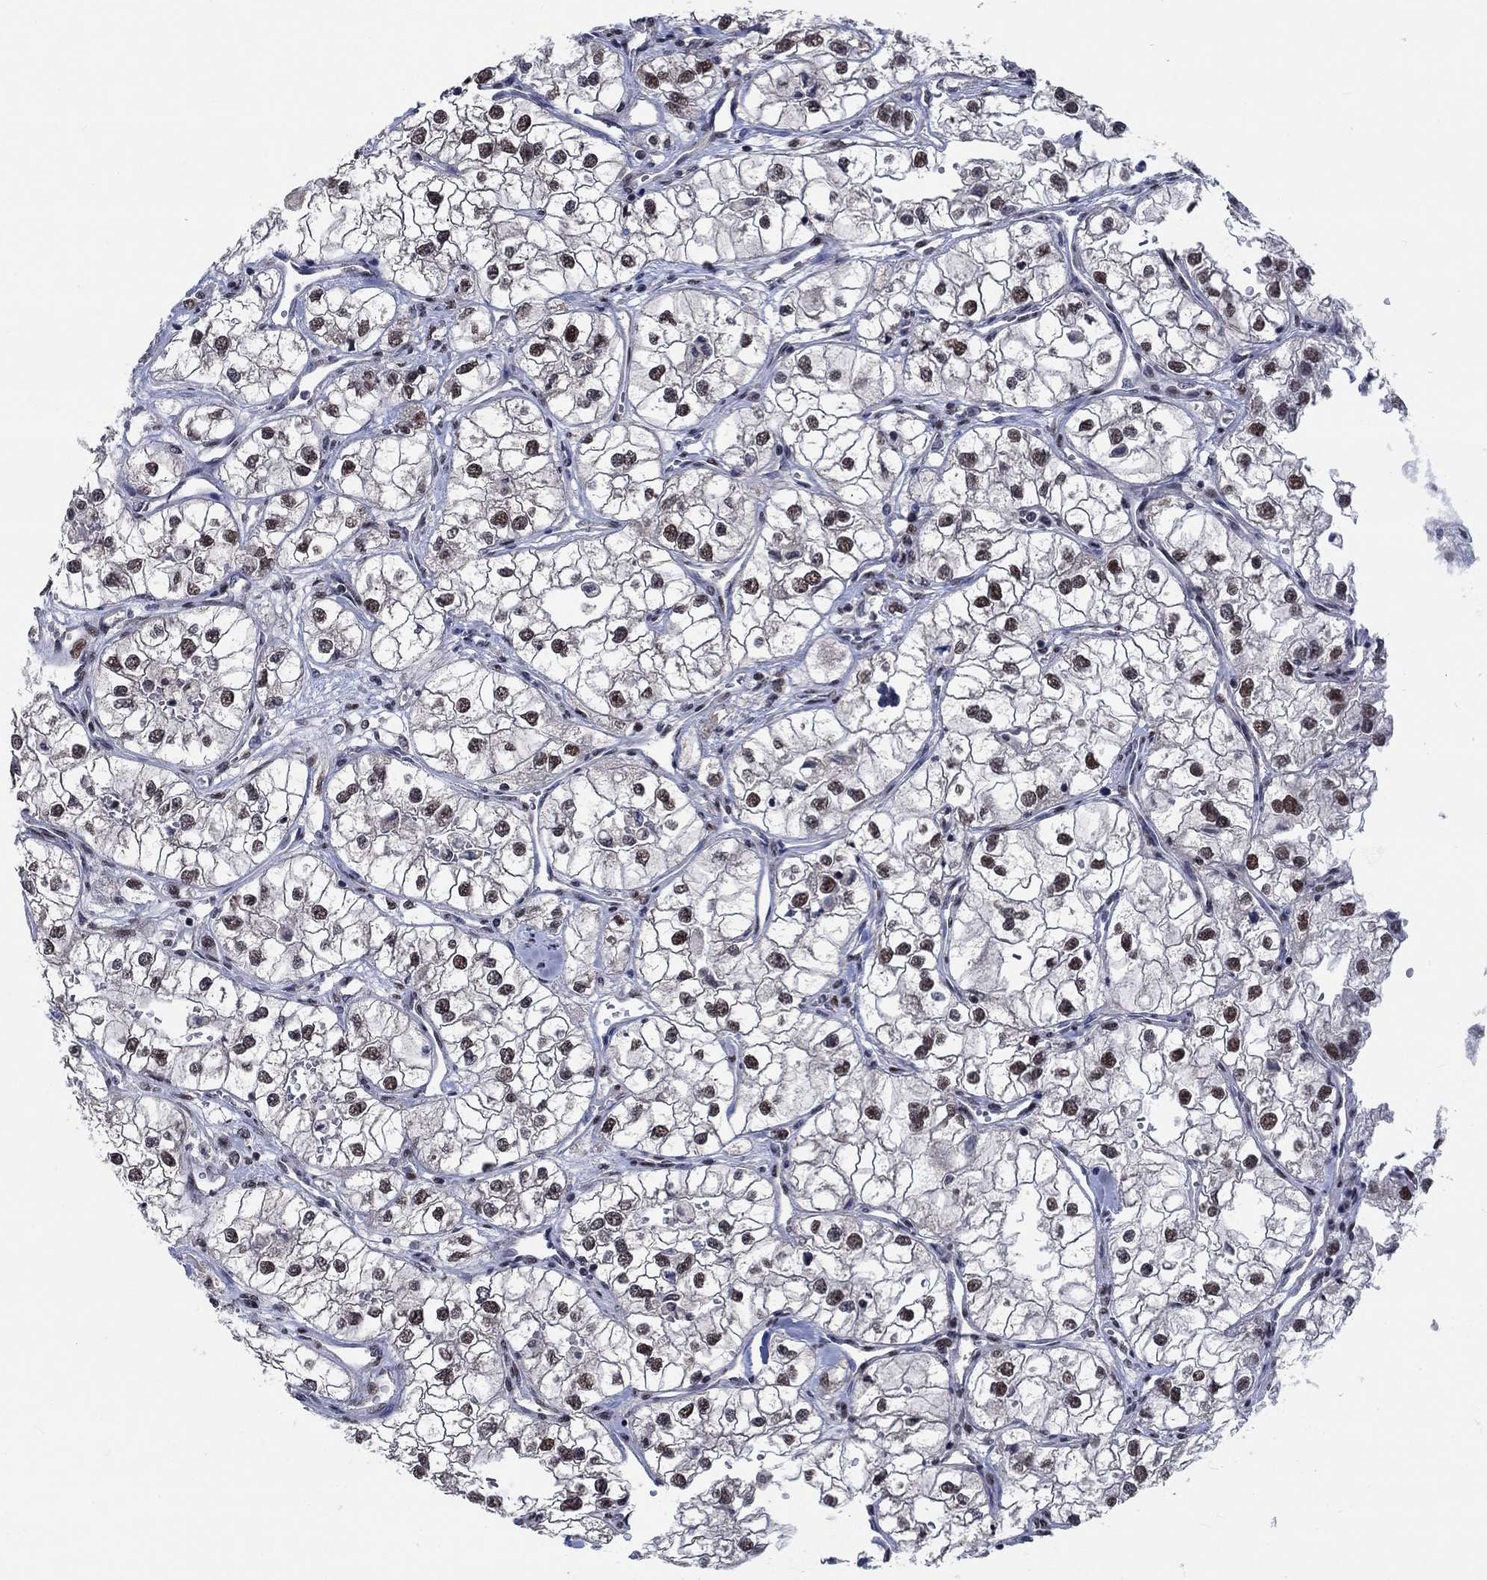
{"staining": {"intensity": "moderate", "quantity": ">75%", "location": "nuclear"}, "tissue": "renal cancer", "cell_type": "Tumor cells", "image_type": "cancer", "snomed": [{"axis": "morphology", "description": "Adenocarcinoma, NOS"}, {"axis": "topography", "description": "Kidney"}], "caption": "Protein staining displays moderate nuclear expression in approximately >75% of tumor cells in adenocarcinoma (renal).", "gene": "HTN1", "patient": {"sex": "male", "age": 59}}